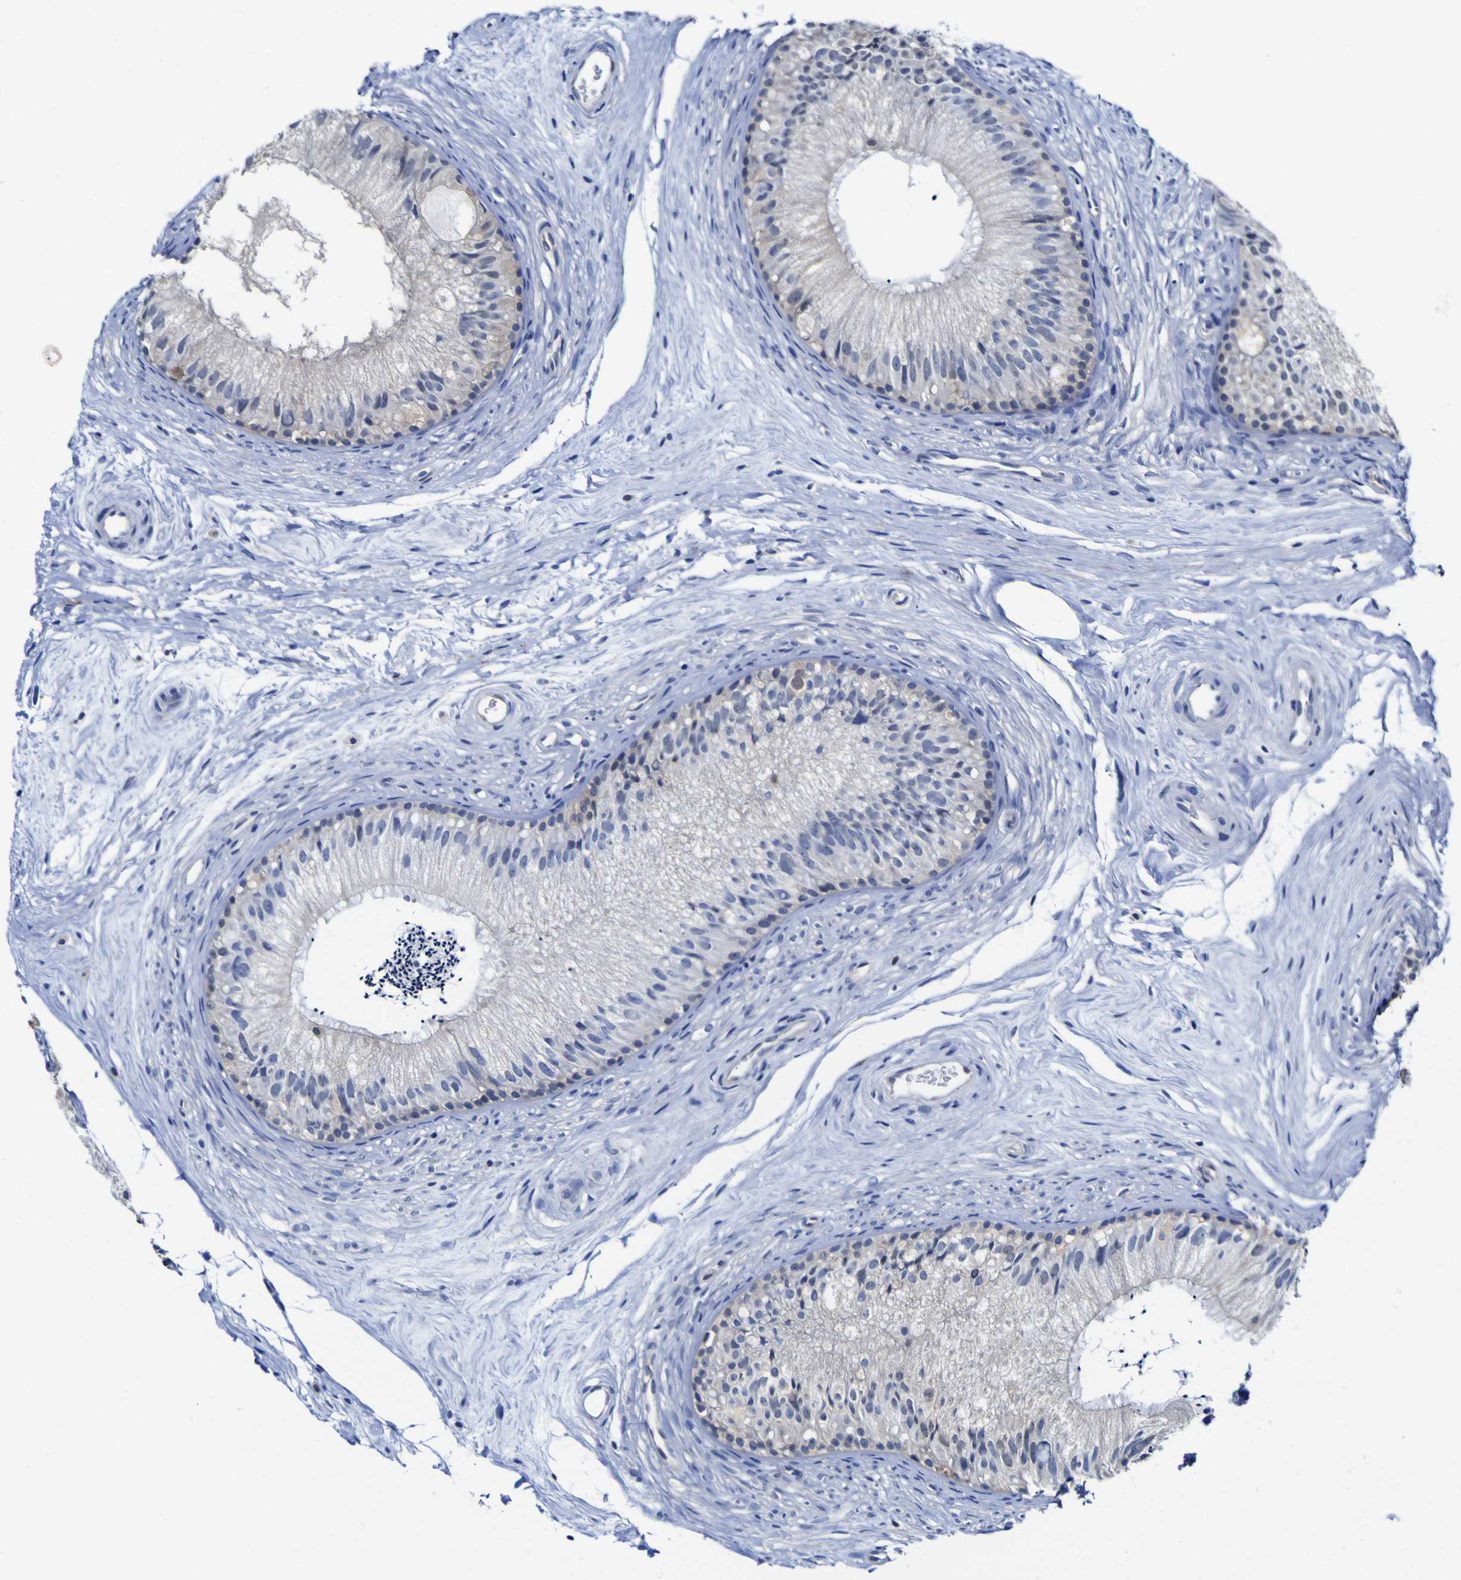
{"staining": {"intensity": "weak", "quantity": ">75%", "location": "cytoplasmic/membranous"}, "tissue": "epididymis", "cell_type": "Glandular cells", "image_type": "normal", "snomed": [{"axis": "morphology", "description": "Normal tissue, NOS"}, {"axis": "topography", "description": "Epididymis"}], "caption": "High-power microscopy captured an immunohistochemistry photomicrograph of benign epididymis, revealing weak cytoplasmic/membranous expression in approximately >75% of glandular cells. (brown staining indicates protein expression, while blue staining denotes nuclei).", "gene": "CASP6", "patient": {"sex": "male", "age": 56}}